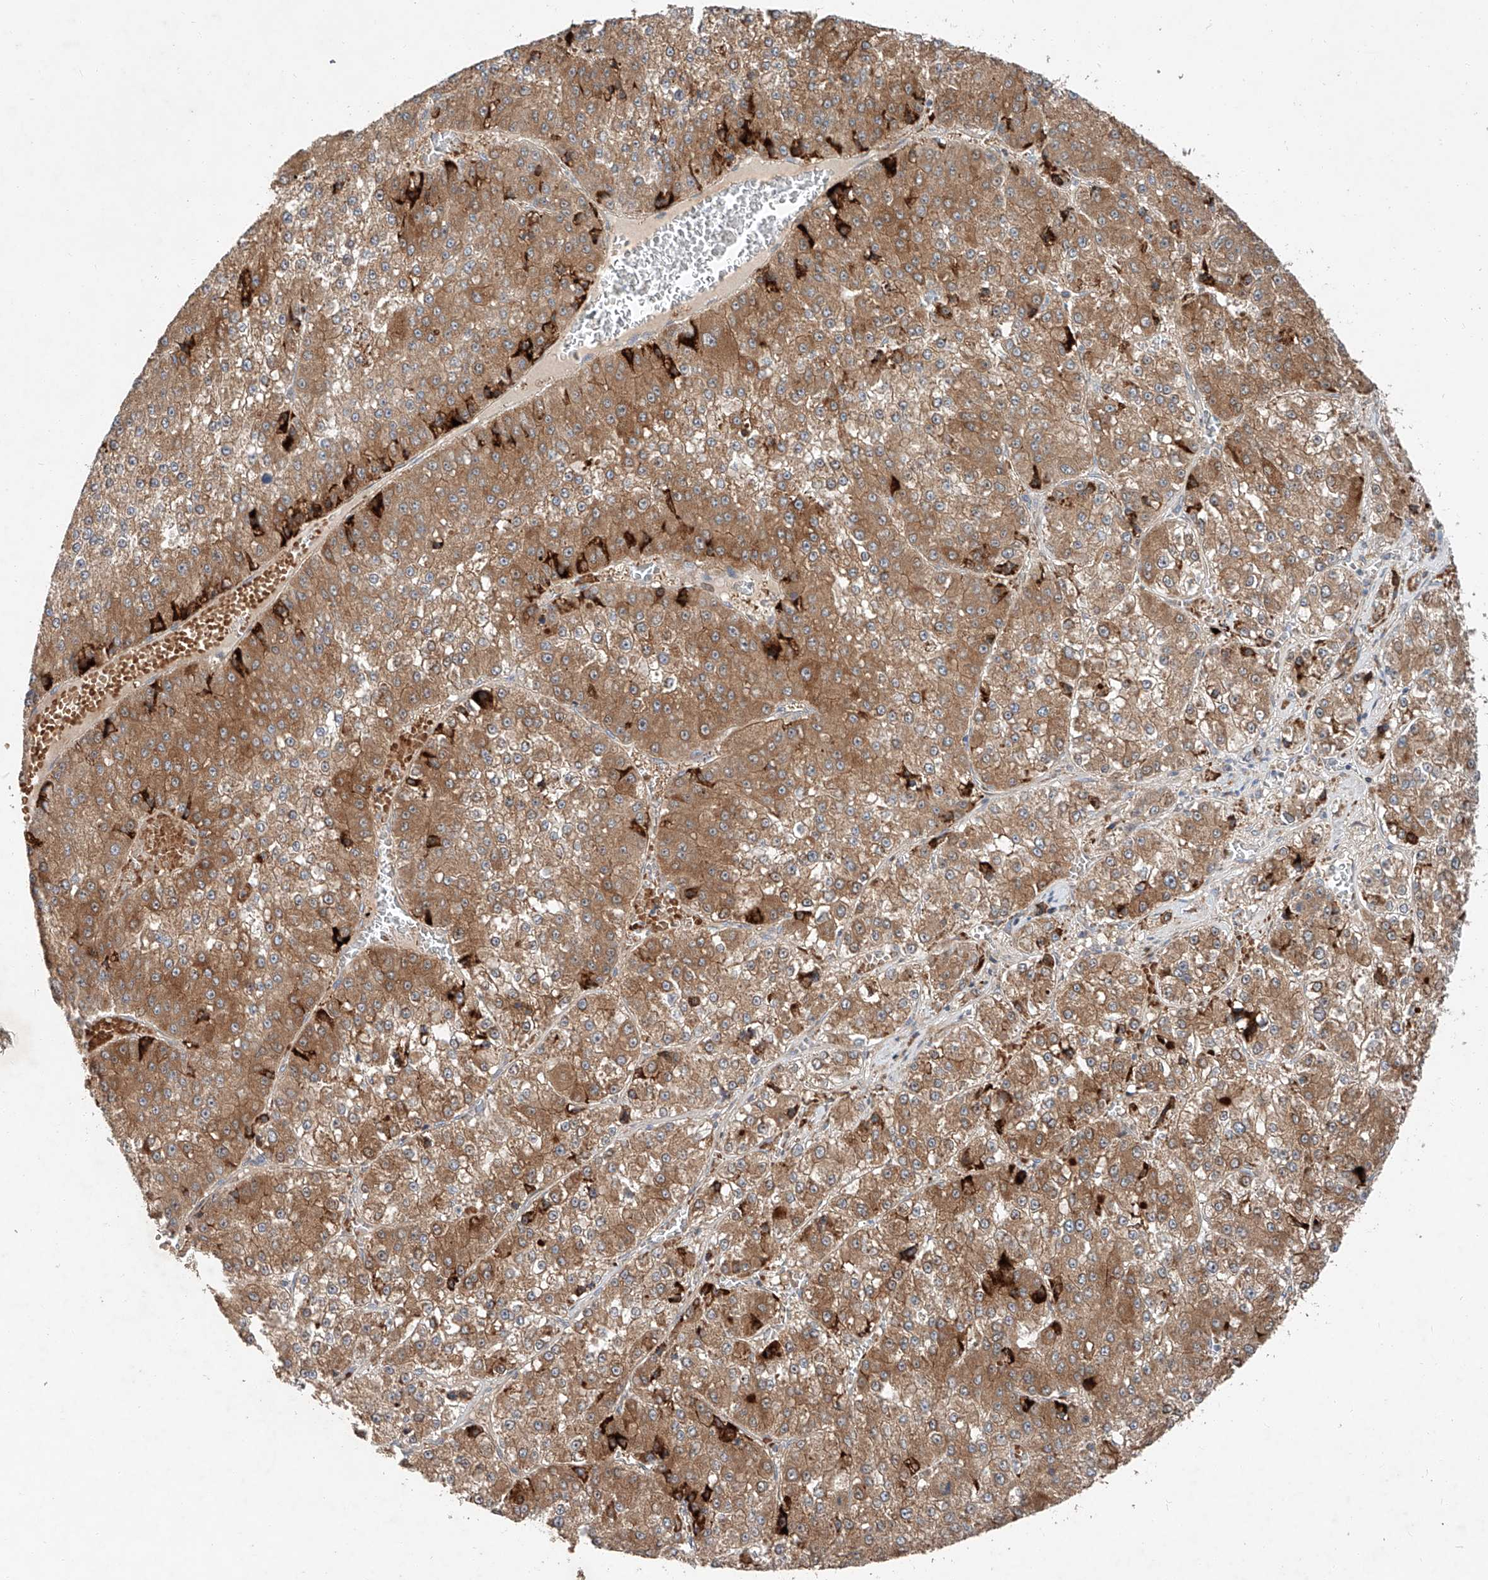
{"staining": {"intensity": "moderate", "quantity": ">75%", "location": "cytoplasmic/membranous"}, "tissue": "liver cancer", "cell_type": "Tumor cells", "image_type": "cancer", "snomed": [{"axis": "morphology", "description": "Carcinoma, Hepatocellular, NOS"}, {"axis": "topography", "description": "Liver"}], "caption": "The histopathology image demonstrates a brown stain indicating the presence of a protein in the cytoplasmic/membranous of tumor cells in liver cancer (hepatocellular carcinoma).", "gene": "USF3", "patient": {"sex": "female", "age": 73}}